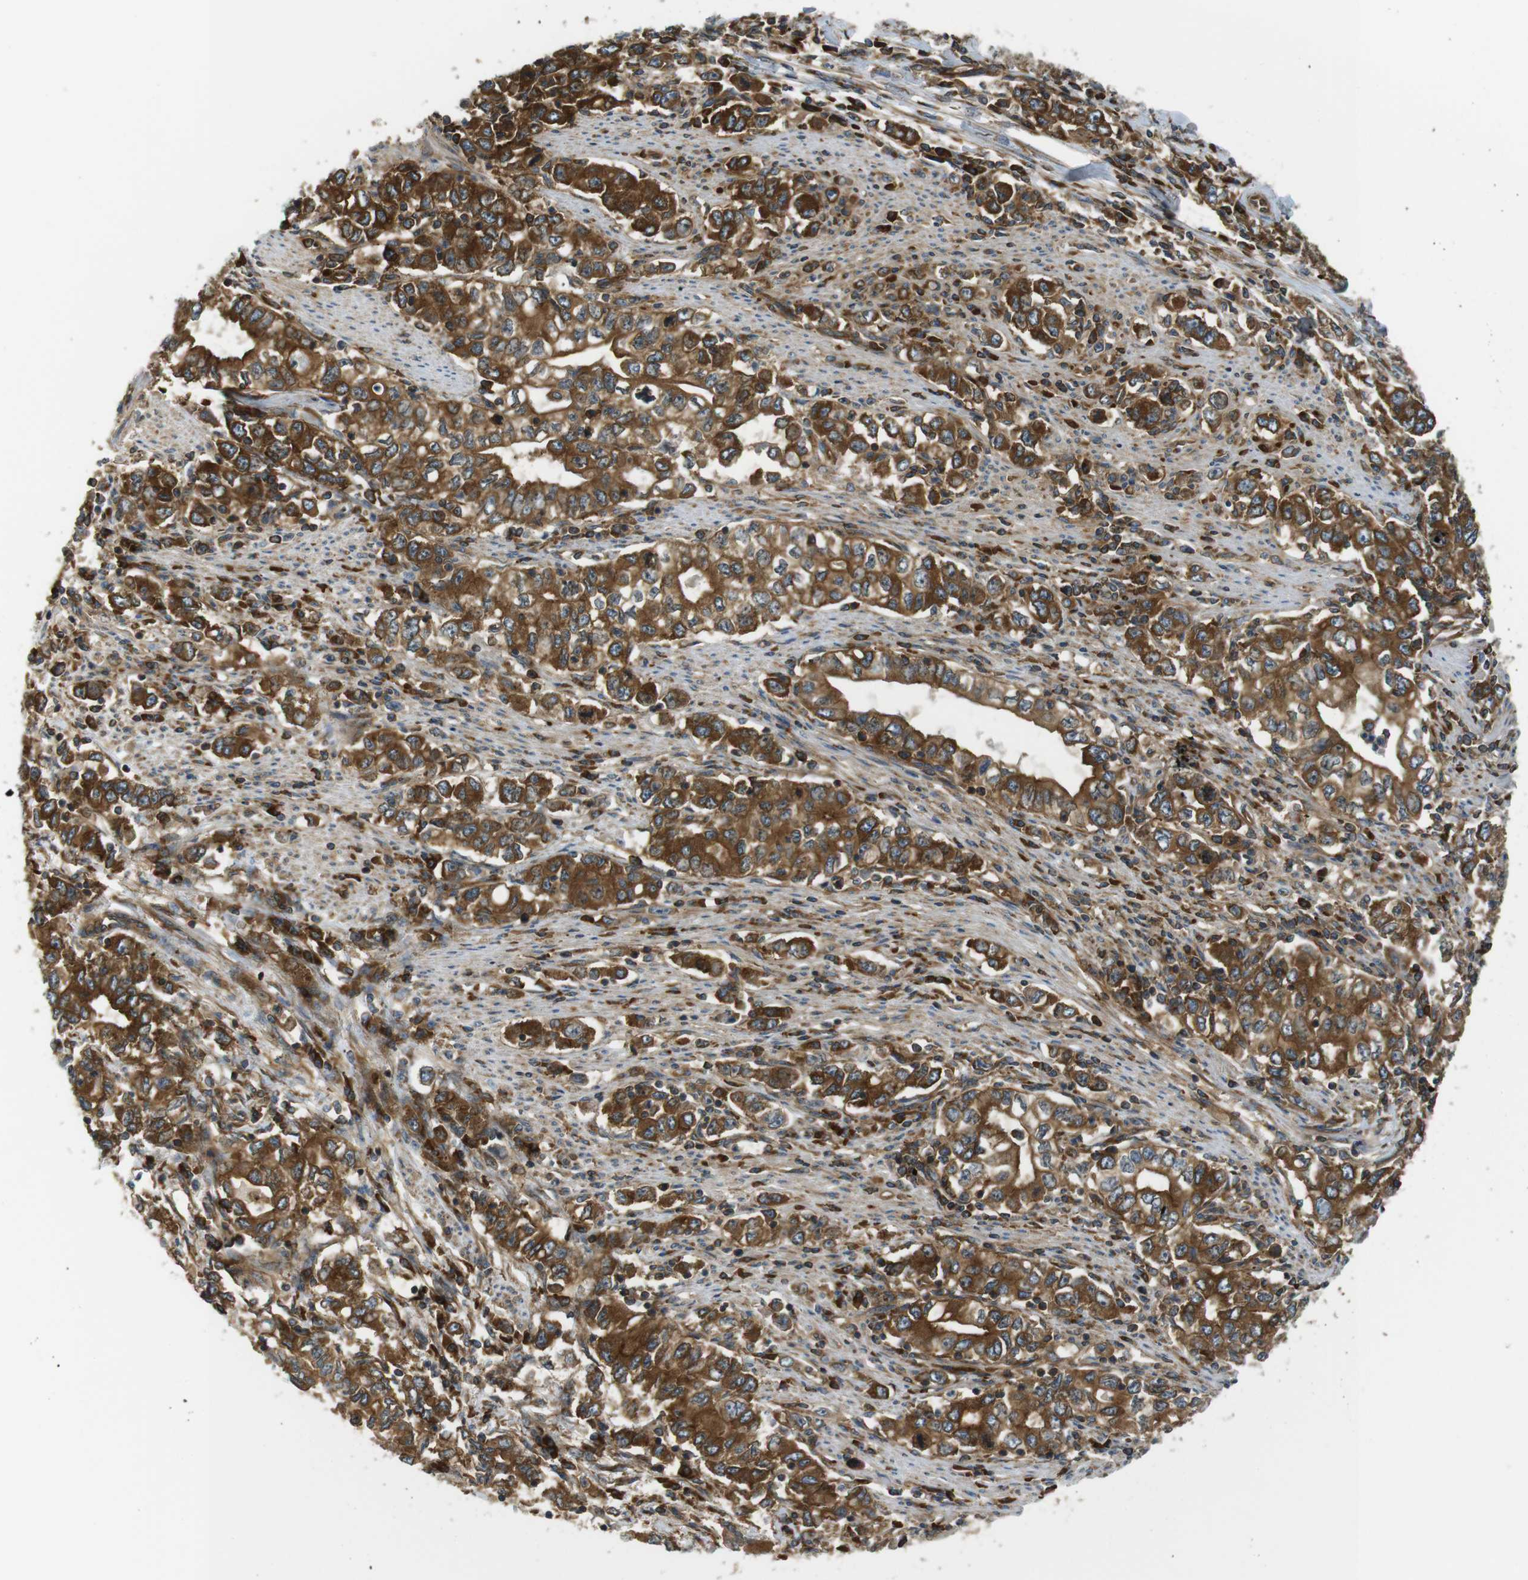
{"staining": {"intensity": "strong", "quantity": ">75%", "location": "cytoplasmic/membranous"}, "tissue": "stomach cancer", "cell_type": "Tumor cells", "image_type": "cancer", "snomed": [{"axis": "morphology", "description": "Adenocarcinoma, NOS"}, {"axis": "topography", "description": "Stomach, lower"}], "caption": "Immunohistochemistry (IHC) of human stomach cancer (adenocarcinoma) exhibits high levels of strong cytoplasmic/membranous expression in approximately >75% of tumor cells.", "gene": "TSC1", "patient": {"sex": "female", "age": 72}}